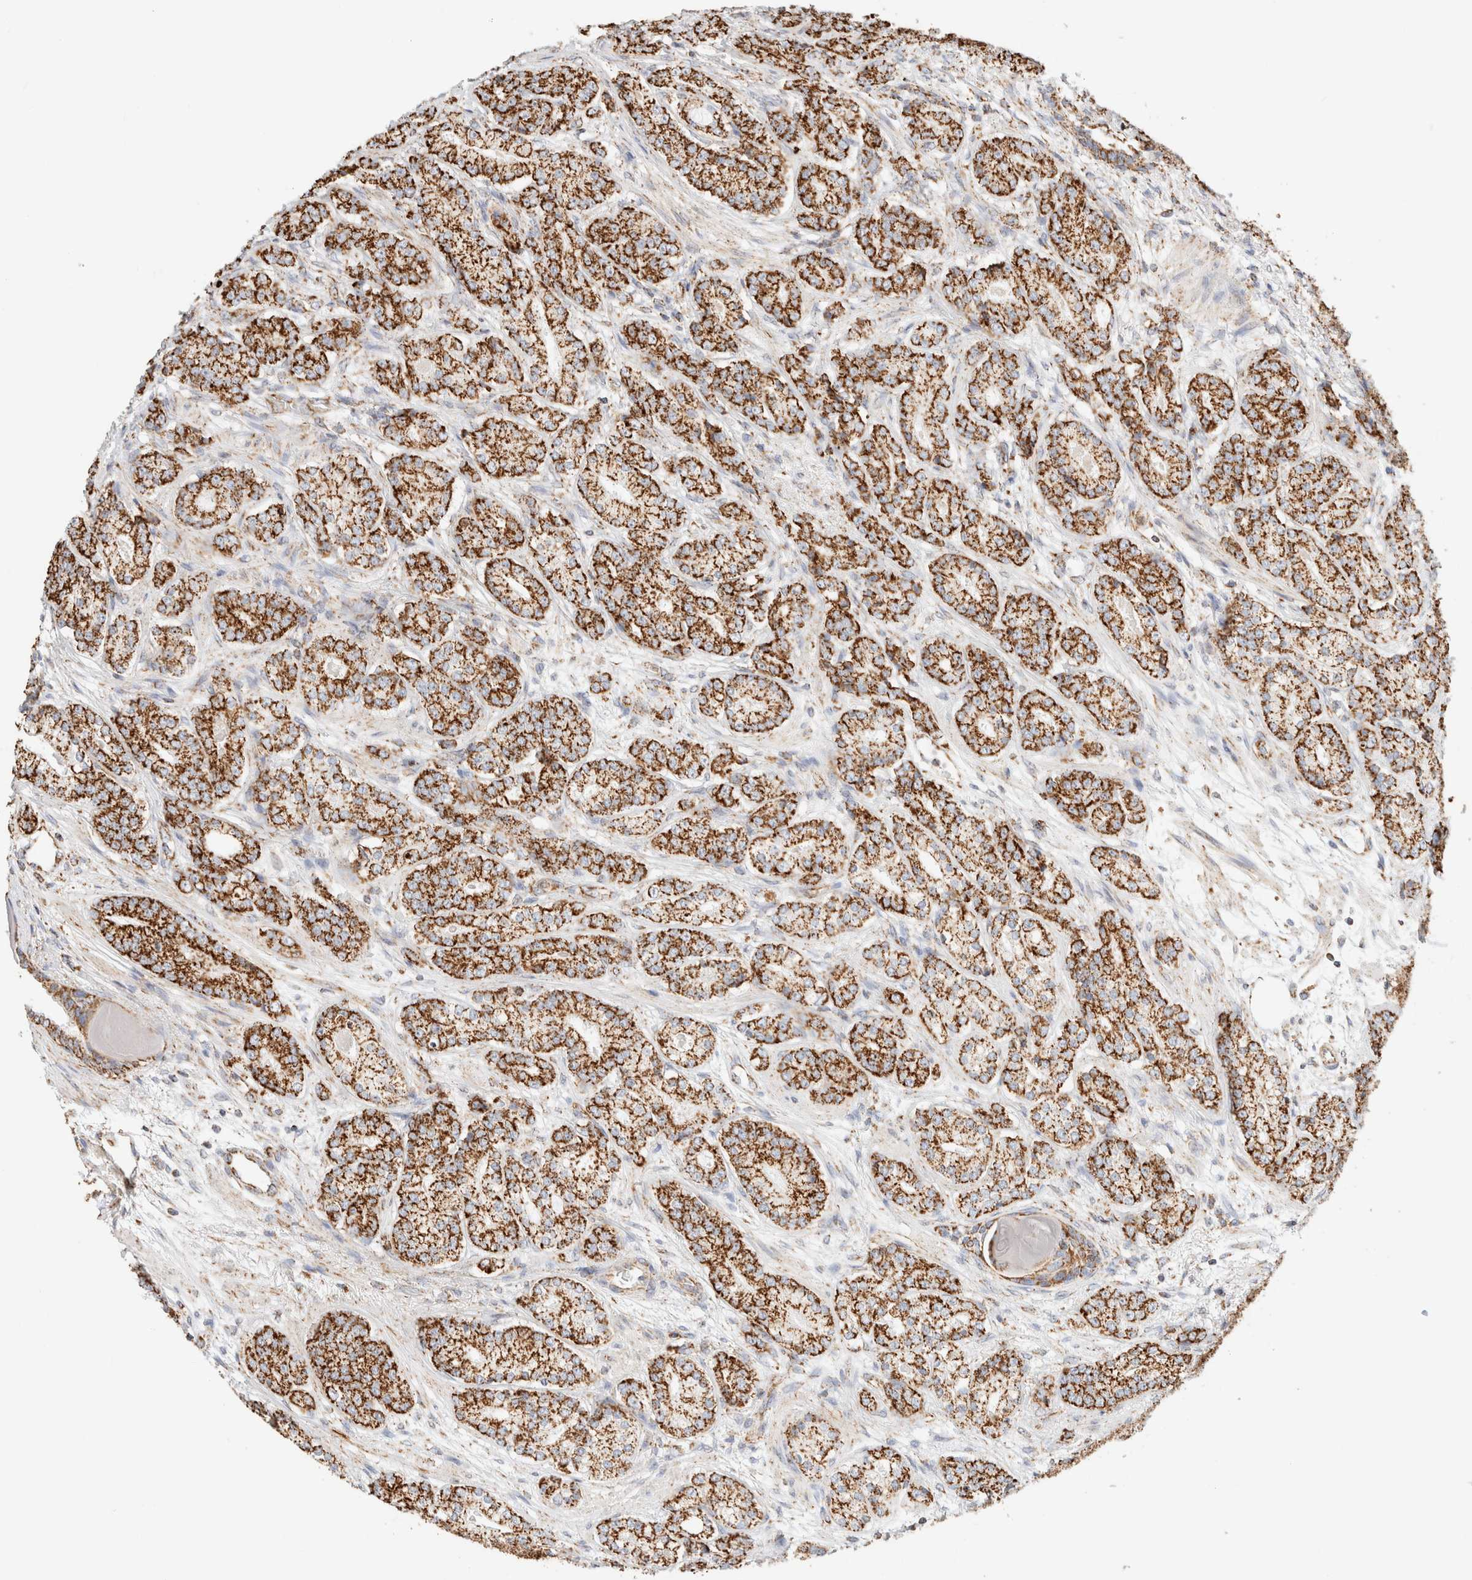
{"staining": {"intensity": "strong", "quantity": ">75%", "location": "cytoplasmic/membranous"}, "tissue": "prostate cancer", "cell_type": "Tumor cells", "image_type": "cancer", "snomed": [{"axis": "morphology", "description": "Adenocarcinoma, High grade"}, {"axis": "topography", "description": "Prostate"}], "caption": "Protein analysis of prostate cancer tissue reveals strong cytoplasmic/membranous positivity in approximately >75% of tumor cells.", "gene": "PHB2", "patient": {"sex": "male", "age": 61}}